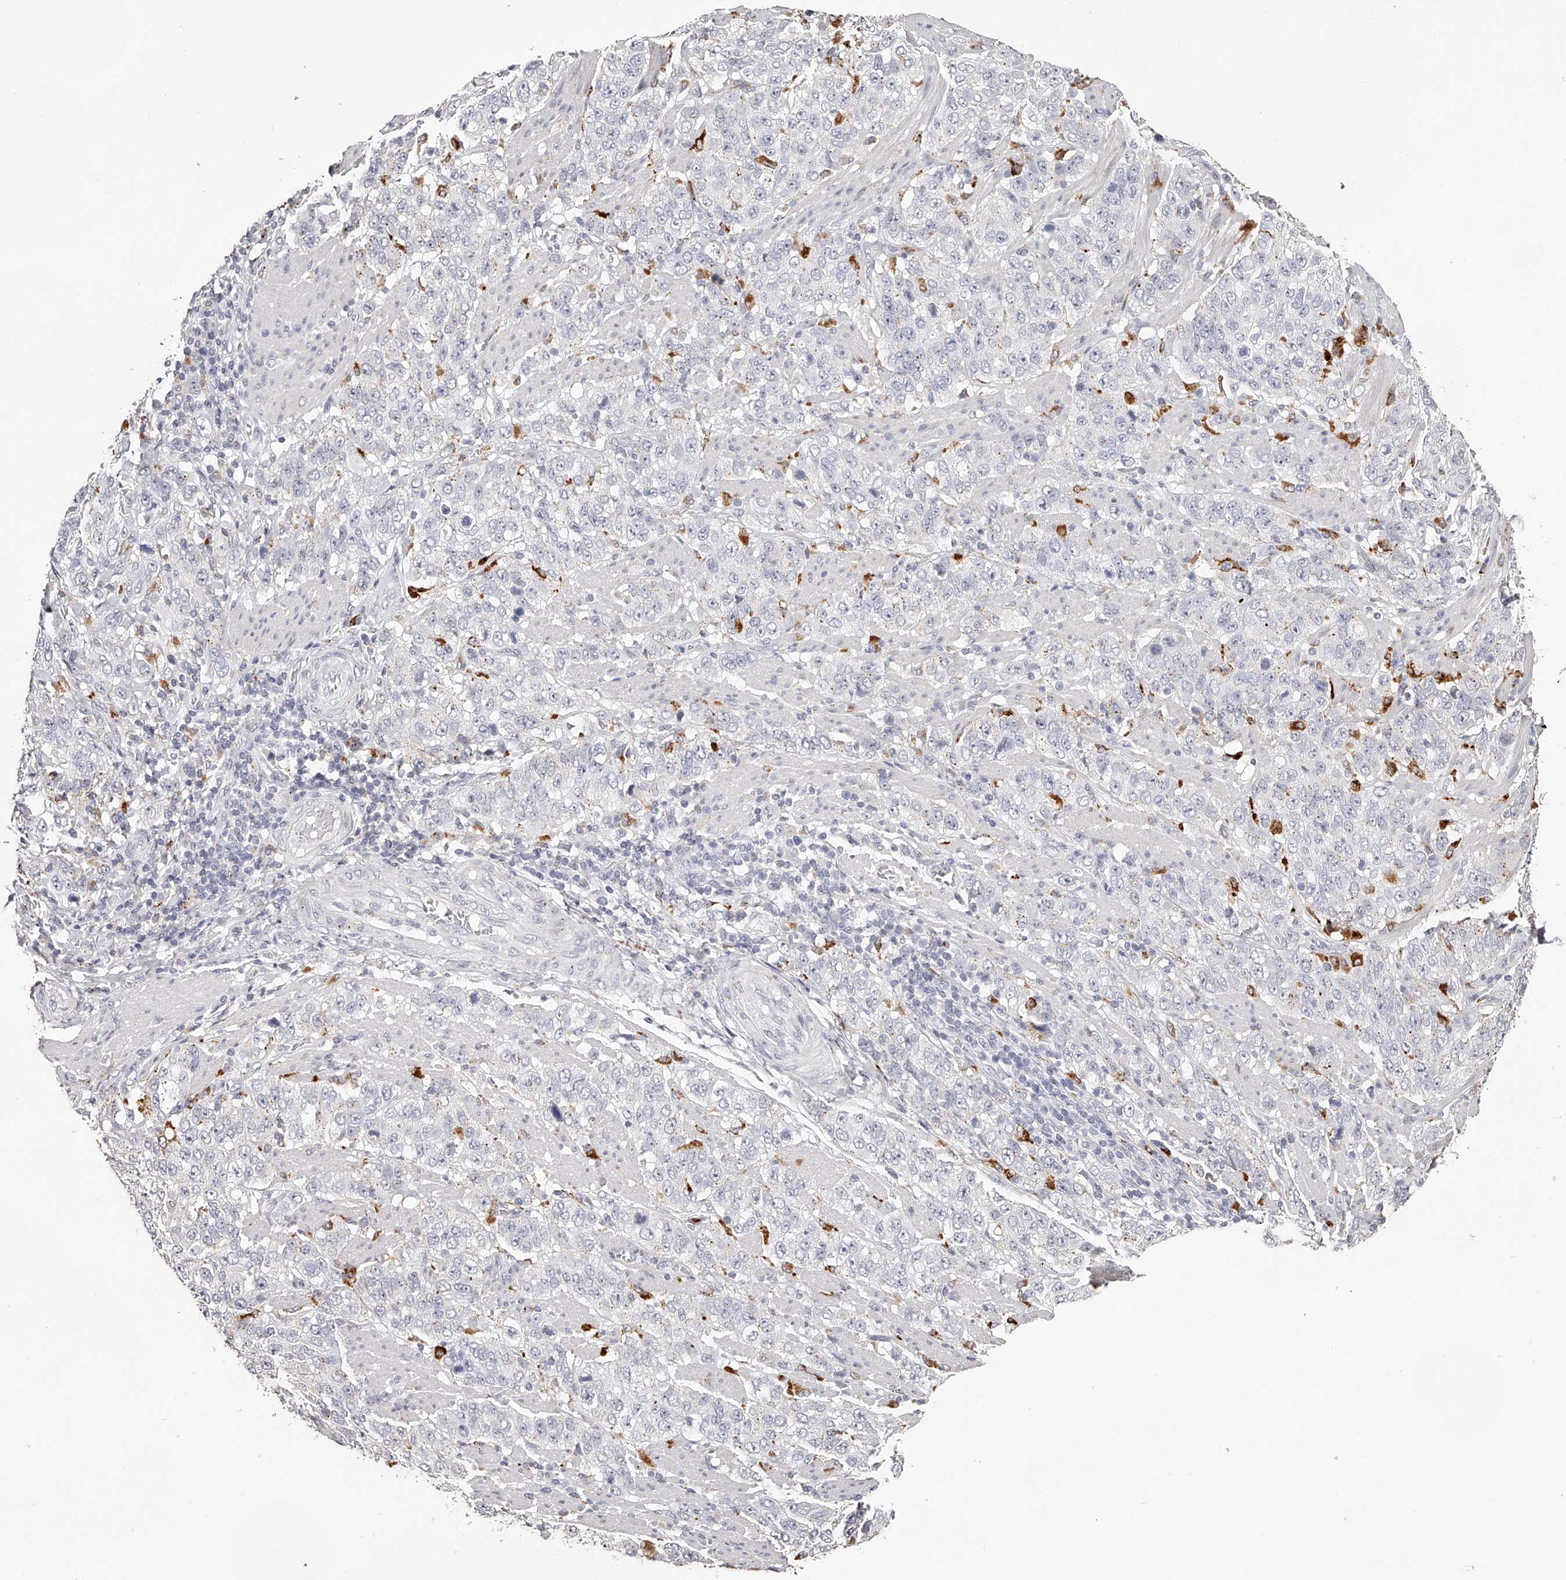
{"staining": {"intensity": "negative", "quantity": "none", "location": "none"}, "tissue": "stomach cancer", "cell_type": "Tumor cells", "image_type": "cancer", "snomed": [{"axis": "morphology", "description": "Adenocarcinoma, NOS"}, {"axis": "topography", "description": "Stomach"}], "caption": "Tumor cells show no significant positivity in adenocarcinoma (stomach). (DAB (3,3'-diaminobenzidine) IHC visualized using brightfield microscopy, high magnification).", "gene": "SLC35D3", "patient": {"sex": "male", "age": 48}}